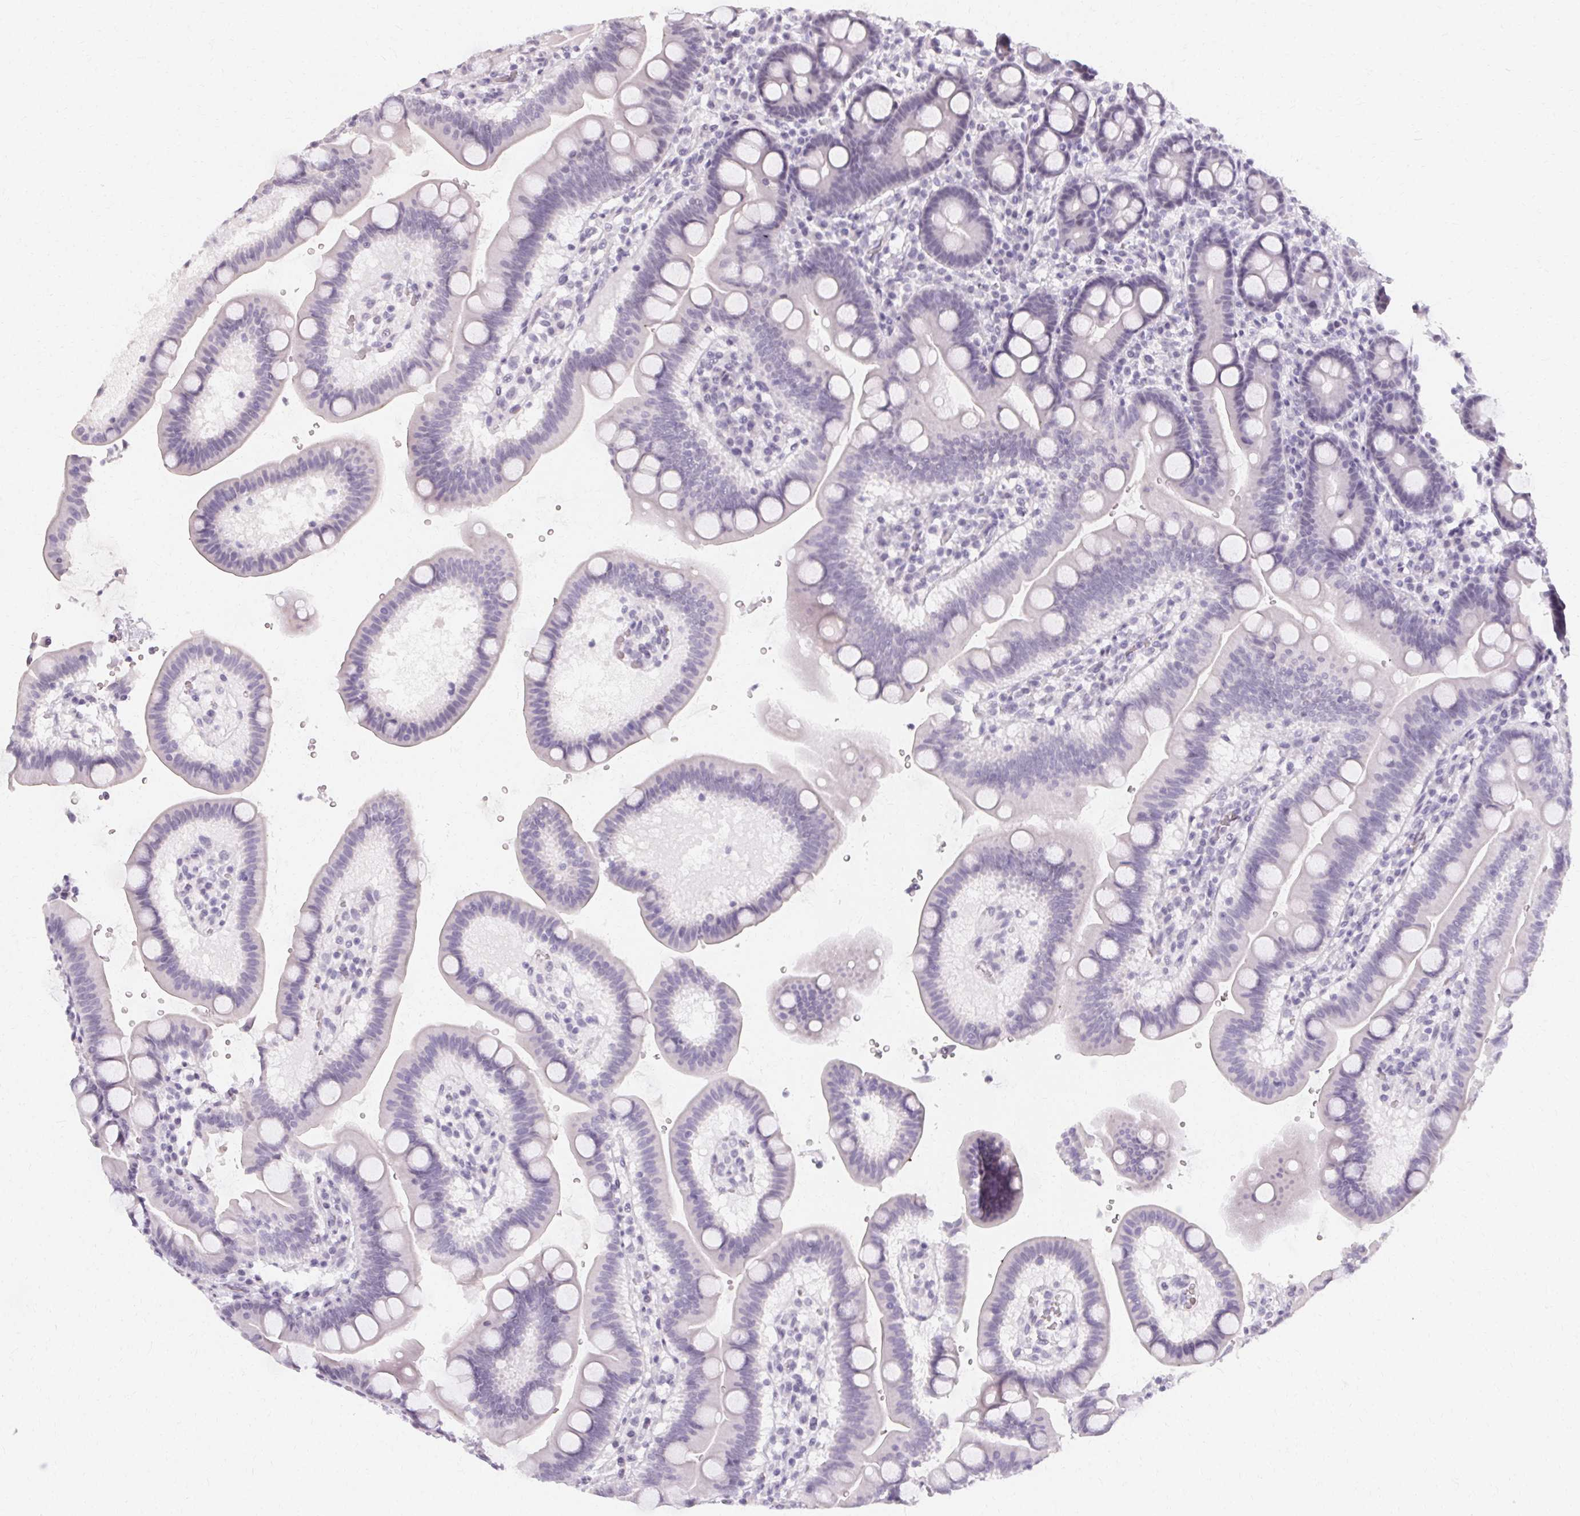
{"staining": {"intensity": "negative", "quantity": "none", "location": "none"}, "tissue": "duodenum", "cell_type": "Glandular cells", "image_type": "normal", "snomed": [{"axis": "morphology", "description": "Normal tissue, NOS"}, {"axis": "topography", "description": "Duodenum"}], "caption": "This histopathology image is of normal duodenum stained with IHC to label a protein in brown with the nuclei are counter-stained blue. There is no expression in glandular cells.", "gene": "SYNPR", "patient": {"sex": "male", "age": 59}}